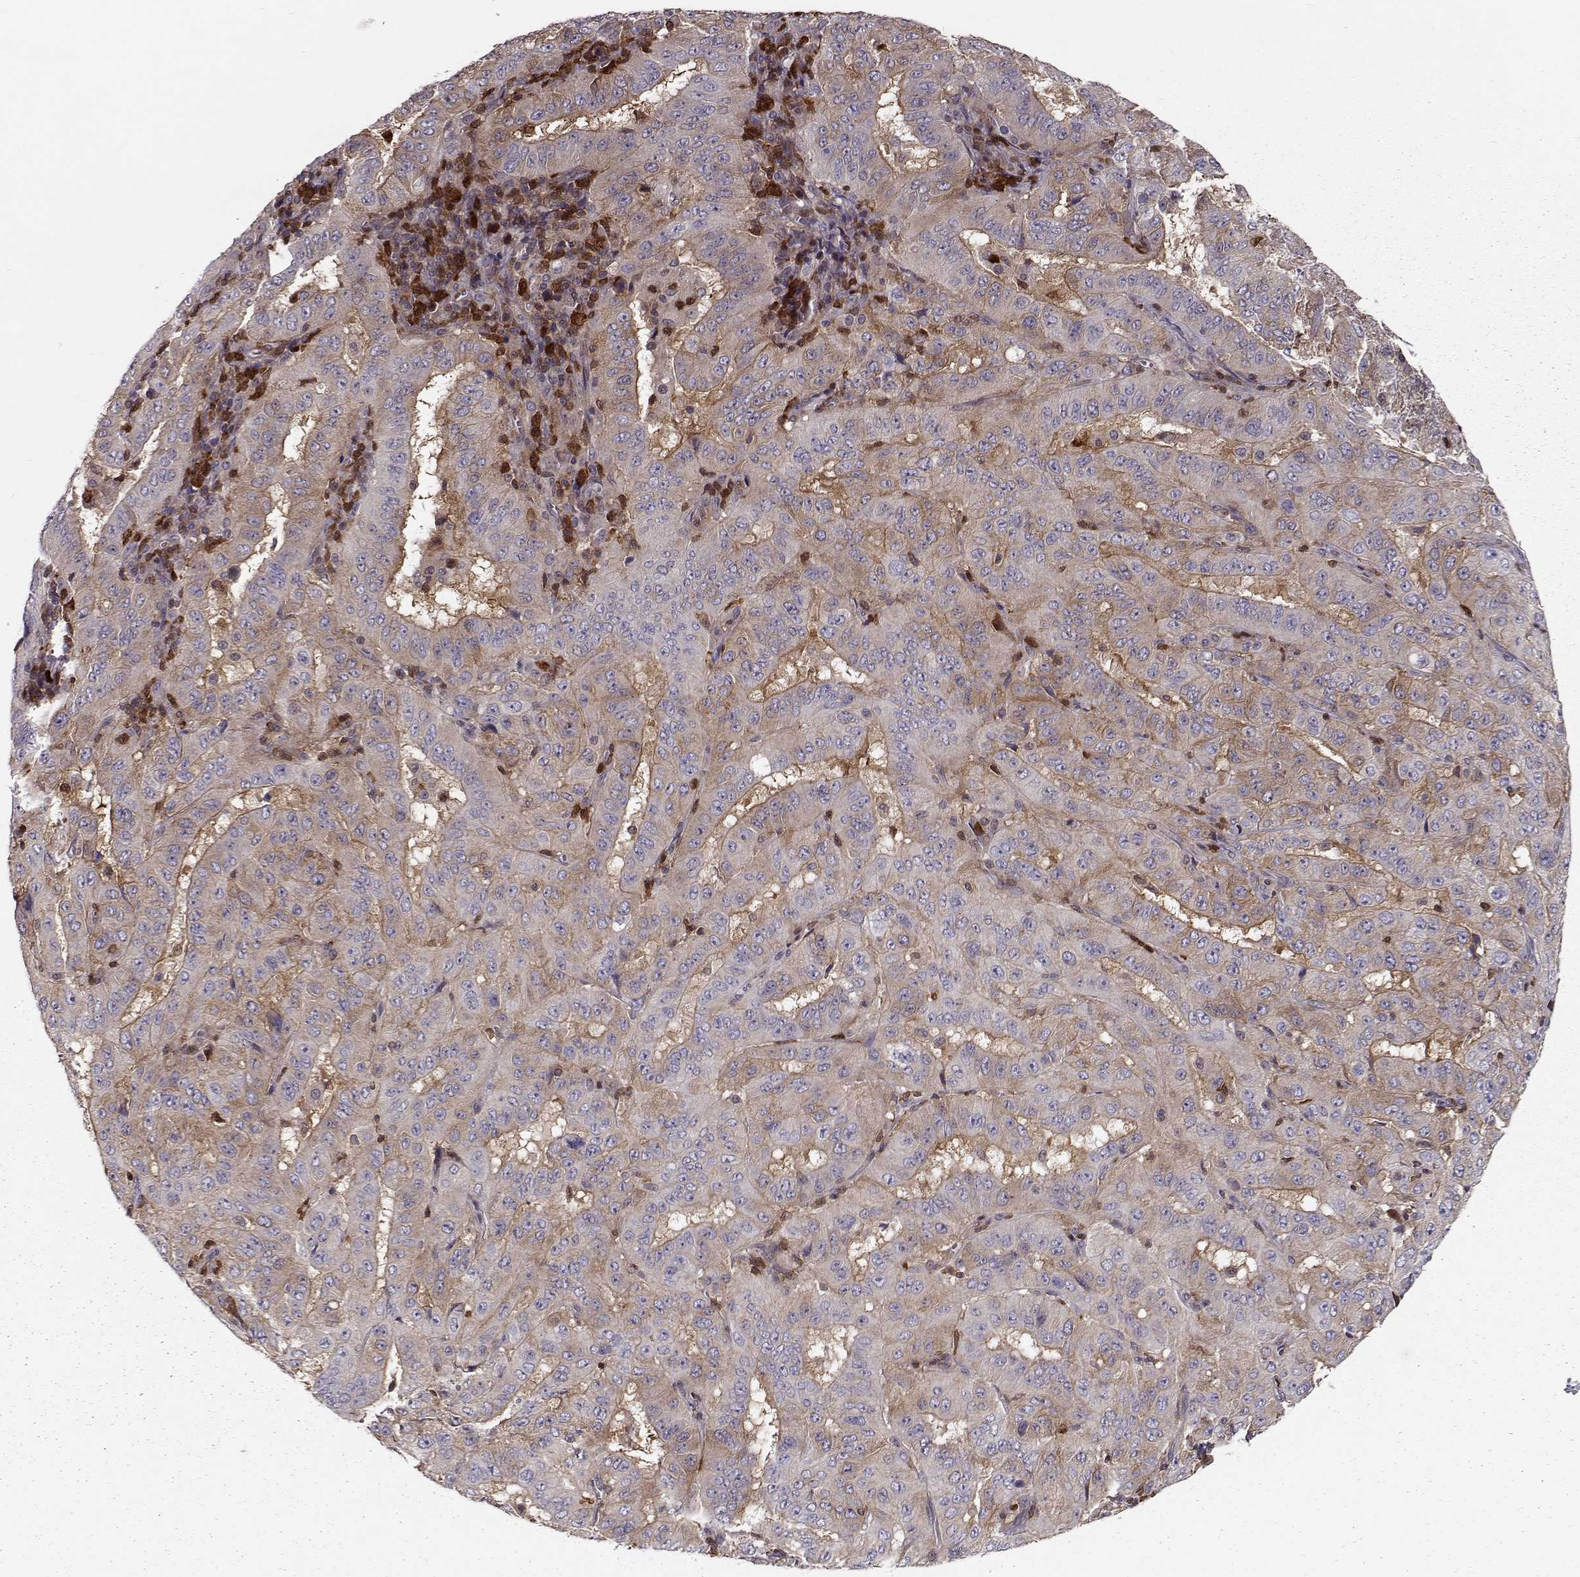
{"staining": {"intensity": "weak", "quantity": "<25%", "location": "cytoplasmic/membranous"}, "tissue": "pancreatic cancer", "cell_type": "Tumor cells", "image_type": "cancer", "snomed": [{"axis": "morphology", "description": "Adenocarcinoma, NOS"}, {"axis": "topography", "description": "Pancreas"}], "caption": "Human pancreatic adenocarcinoma stained for a protein using immunohistochemistry shows no expression in tumor cells.", "gene": "RANBP1", "patient": {"sex": "male", "age": 63}}